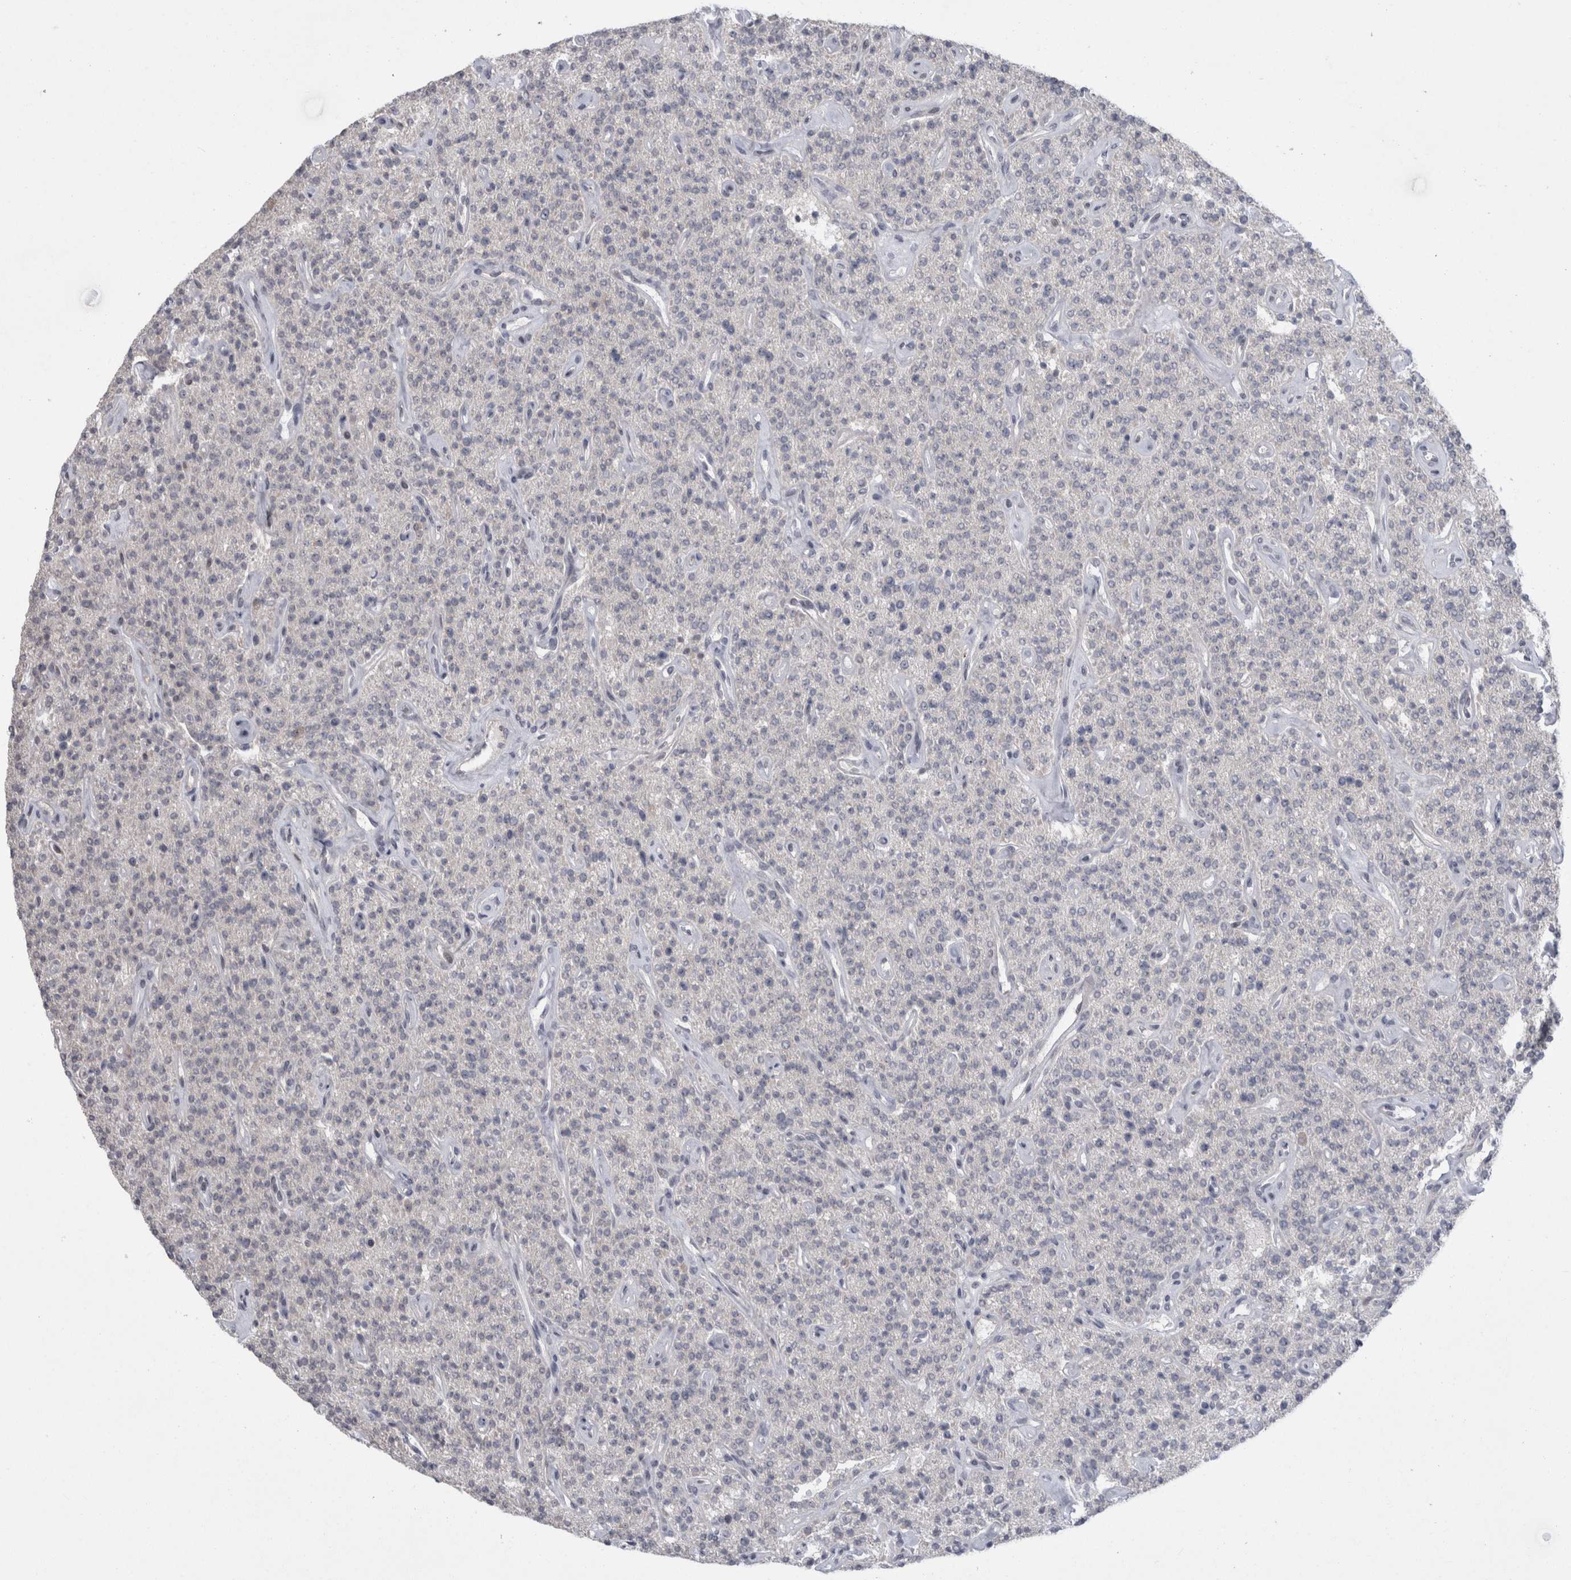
{"staining": {"intensity": "weak", "quantity": "<25%", "location": "cytoplasmic/membranous"}, "tissue": "parathyroid gland", "cell_type": "Glandular cells", "image_type": "normal", "snomed": [{"axis": "morphology", "description": "Normal tissue, NOS"}, {"axis": "topography", "description": "Parathyroid gland"}], "caption": "A histopathology image of parathyroid gland stained for a protein exhibits no brown staining in glandular cells.", "gene": "MTBP", "patient": {"sex": "male", "age": 46}}